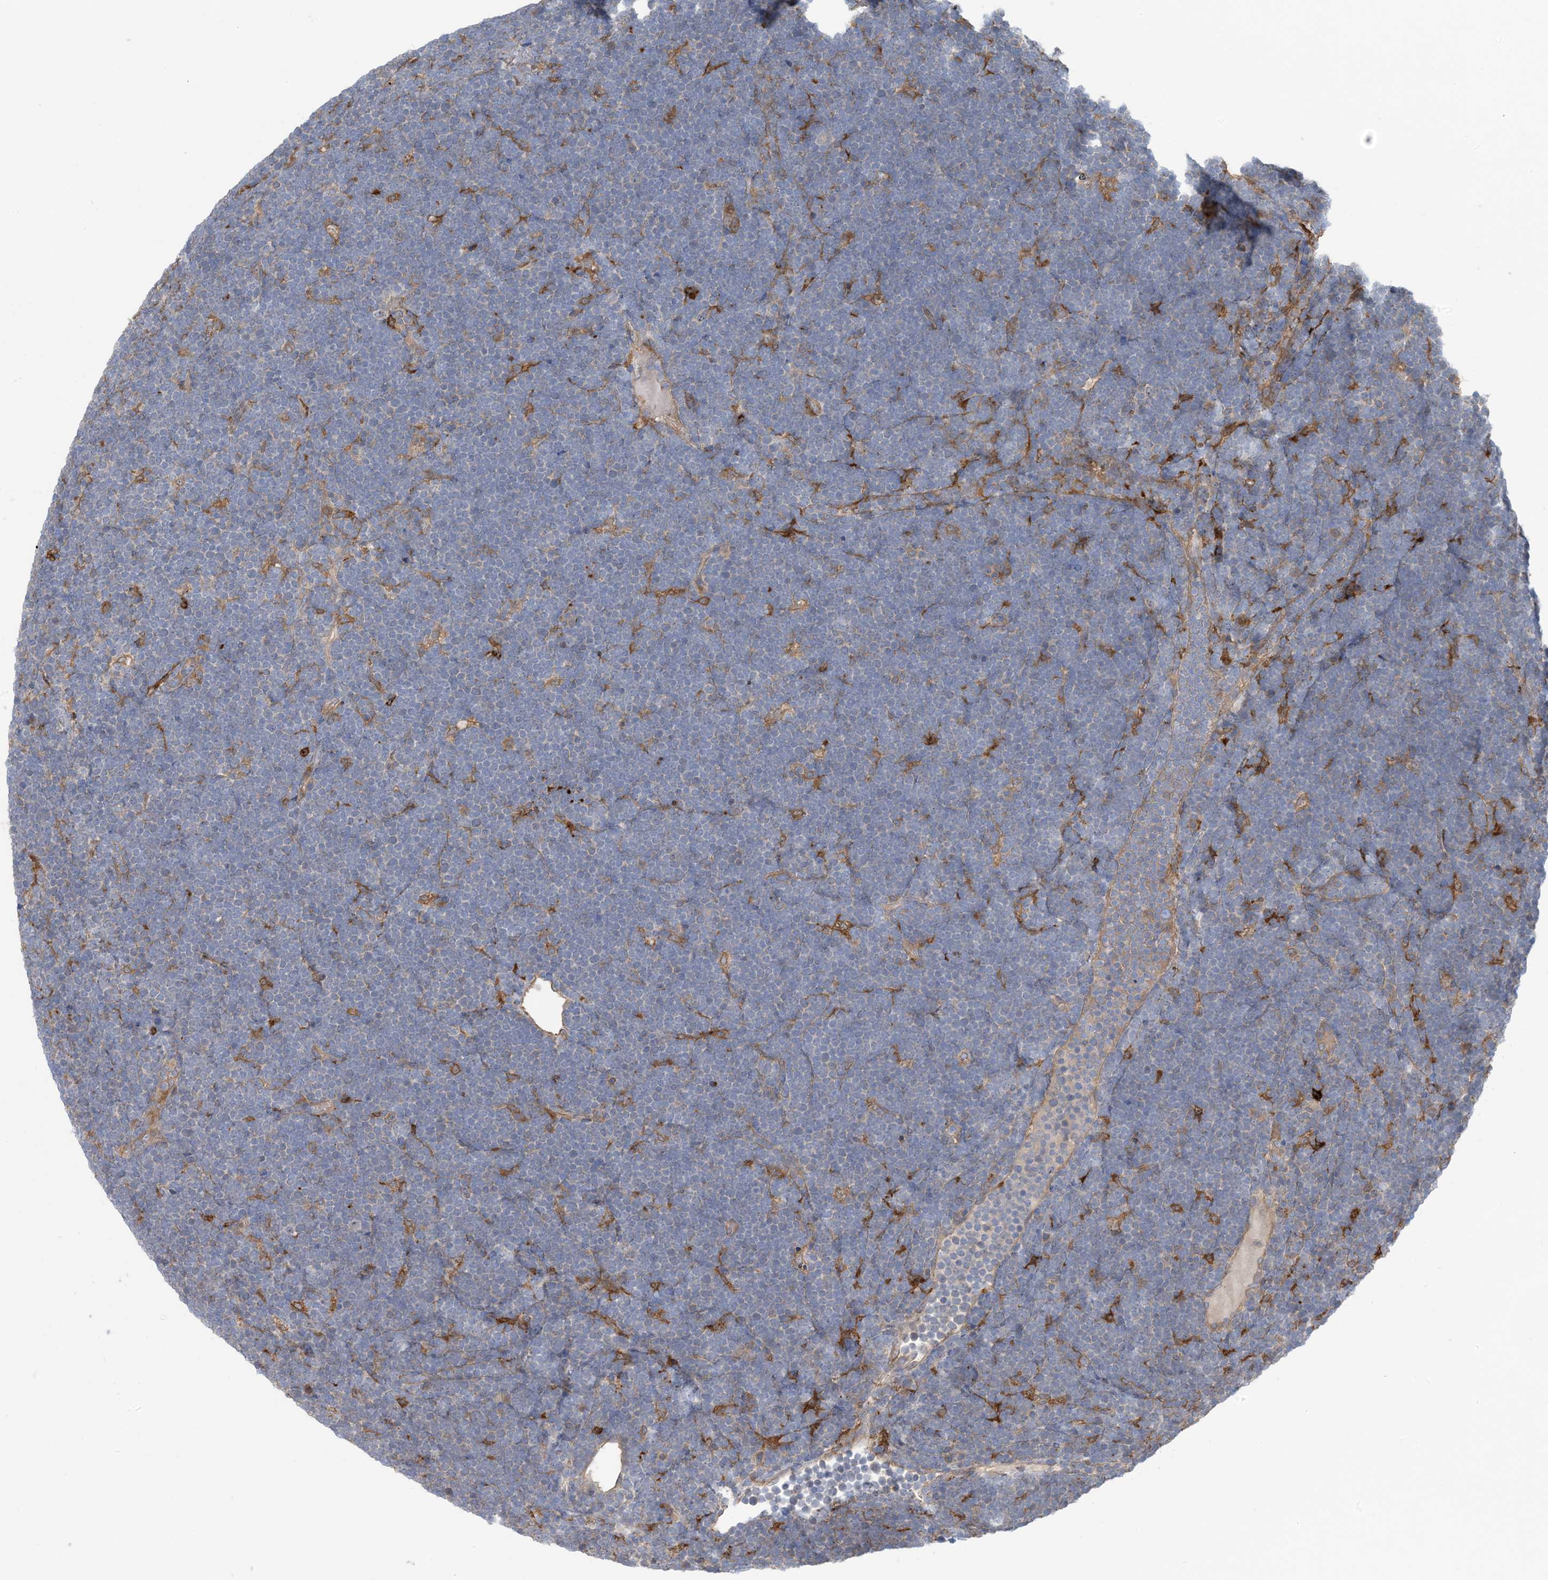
{"staining": {"intensity": "negative", "quantity": "none", "location": "none"}, "tissue": "lymphoma", "cell_type": "Tumor cells", "image_type": "cancer", "snomed": [{"axis": "morphology", "description": "Malignant lymphoma, non-Hodgkin's type, High grade"}, {"axis": "topography", "description": "Lymph node"}], "caption": "Immunohistochemical staining of human lymphoma shows no significant expression in tumor cells.", "gene": "HS1BP3", "patient": {"sex": "male", "age": 13}}